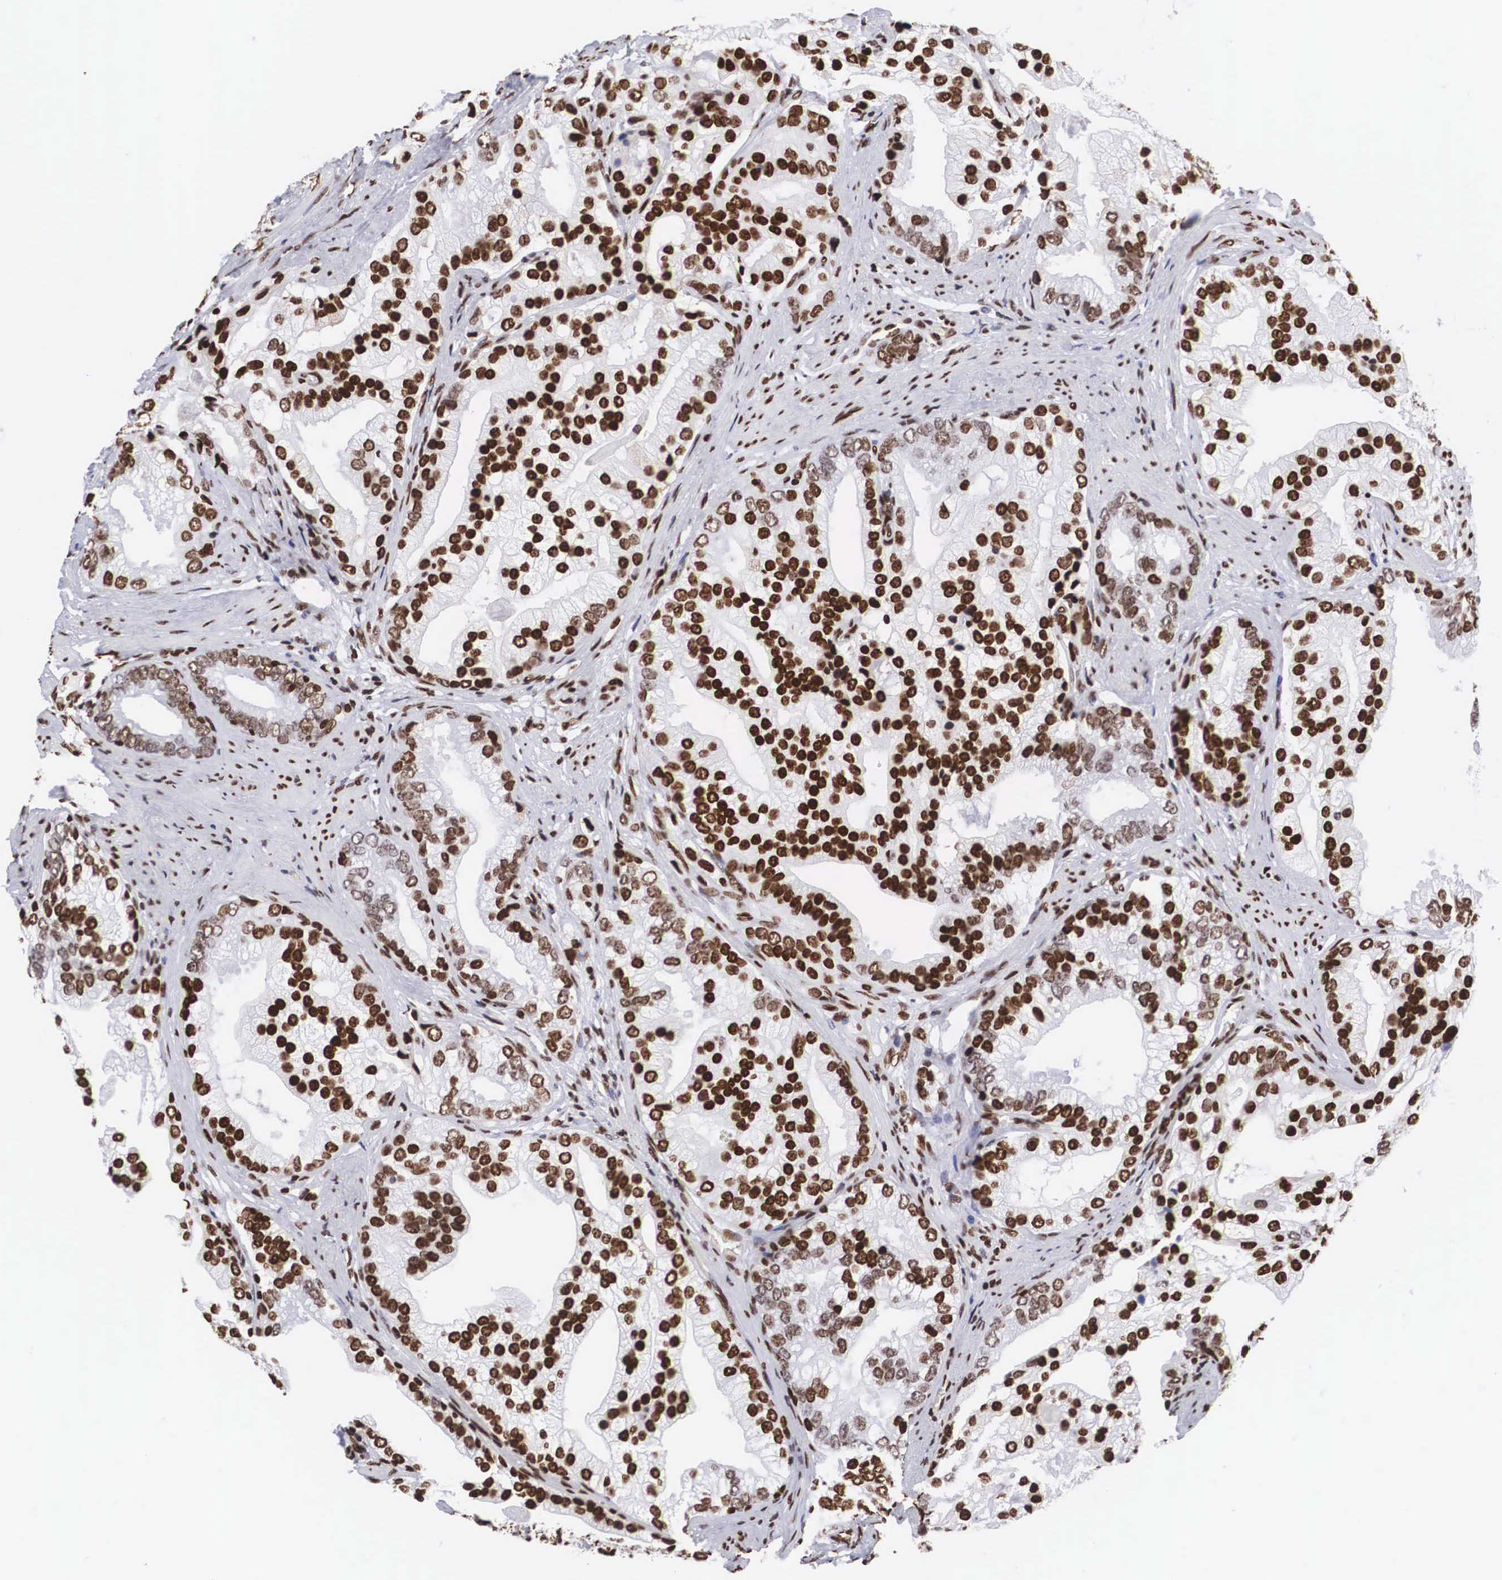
{"staining": {"intensity": "strong", "quantity": ">75%", "location": "nuclear"}, "tissue": "prostate cancer", "cell_type": "Tumor cells", "image_type": "cancer", "snomed": [{"axis": "morphology", "description": "Adenocarcinoma, Medium grade"}, {"axis": "topography", "description": "Prostate"}], "caption": "Brown immunohistochemical staining in human prostate cancer (medium-grade adenocarcinoma) exhibits strong nuclear positivity in about >75% of tumor cells.", "gene": "MECP2", "patient": {"sex": "male", "age": 65}}